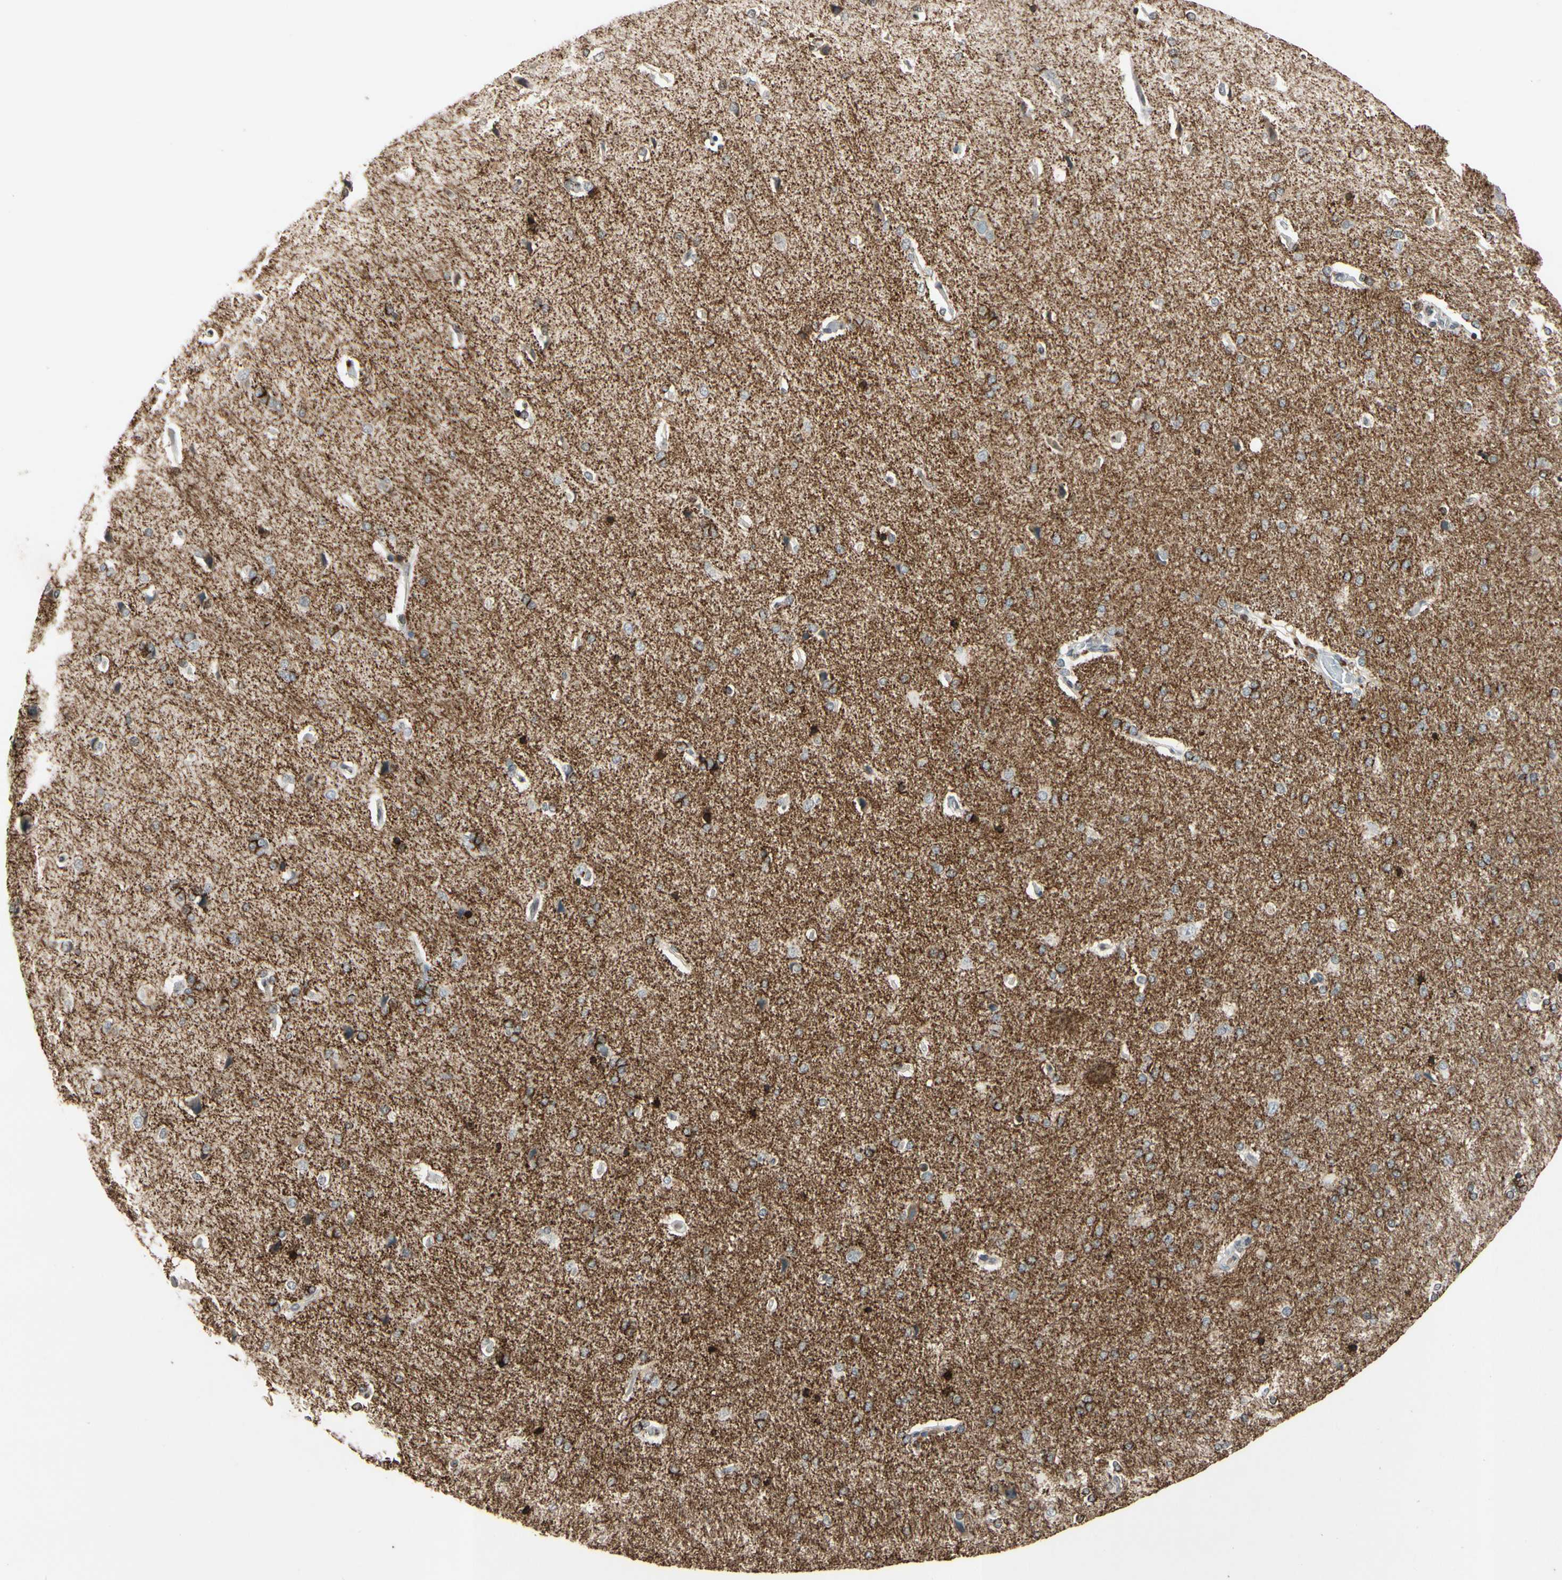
{"staining": {"intensity": "negative", "quantity": "none", "location": "none"}, "tissue": "cerebral cortex", "cell_type": "Endothelial cells", "image_type": "normal", "snomed": [{"axis": "morphology", "description": "Normal tissue, NOS"}, {"axis": "topography", "description": "Cerebral cortex"}], "caption": "DAB immunohistochemical staining of unremarkable cerebral cortex demonstrates no significant positivity in endothelial cells.", "gene": "CLDN11", "patient": {"sex": "male", "age": 62}}